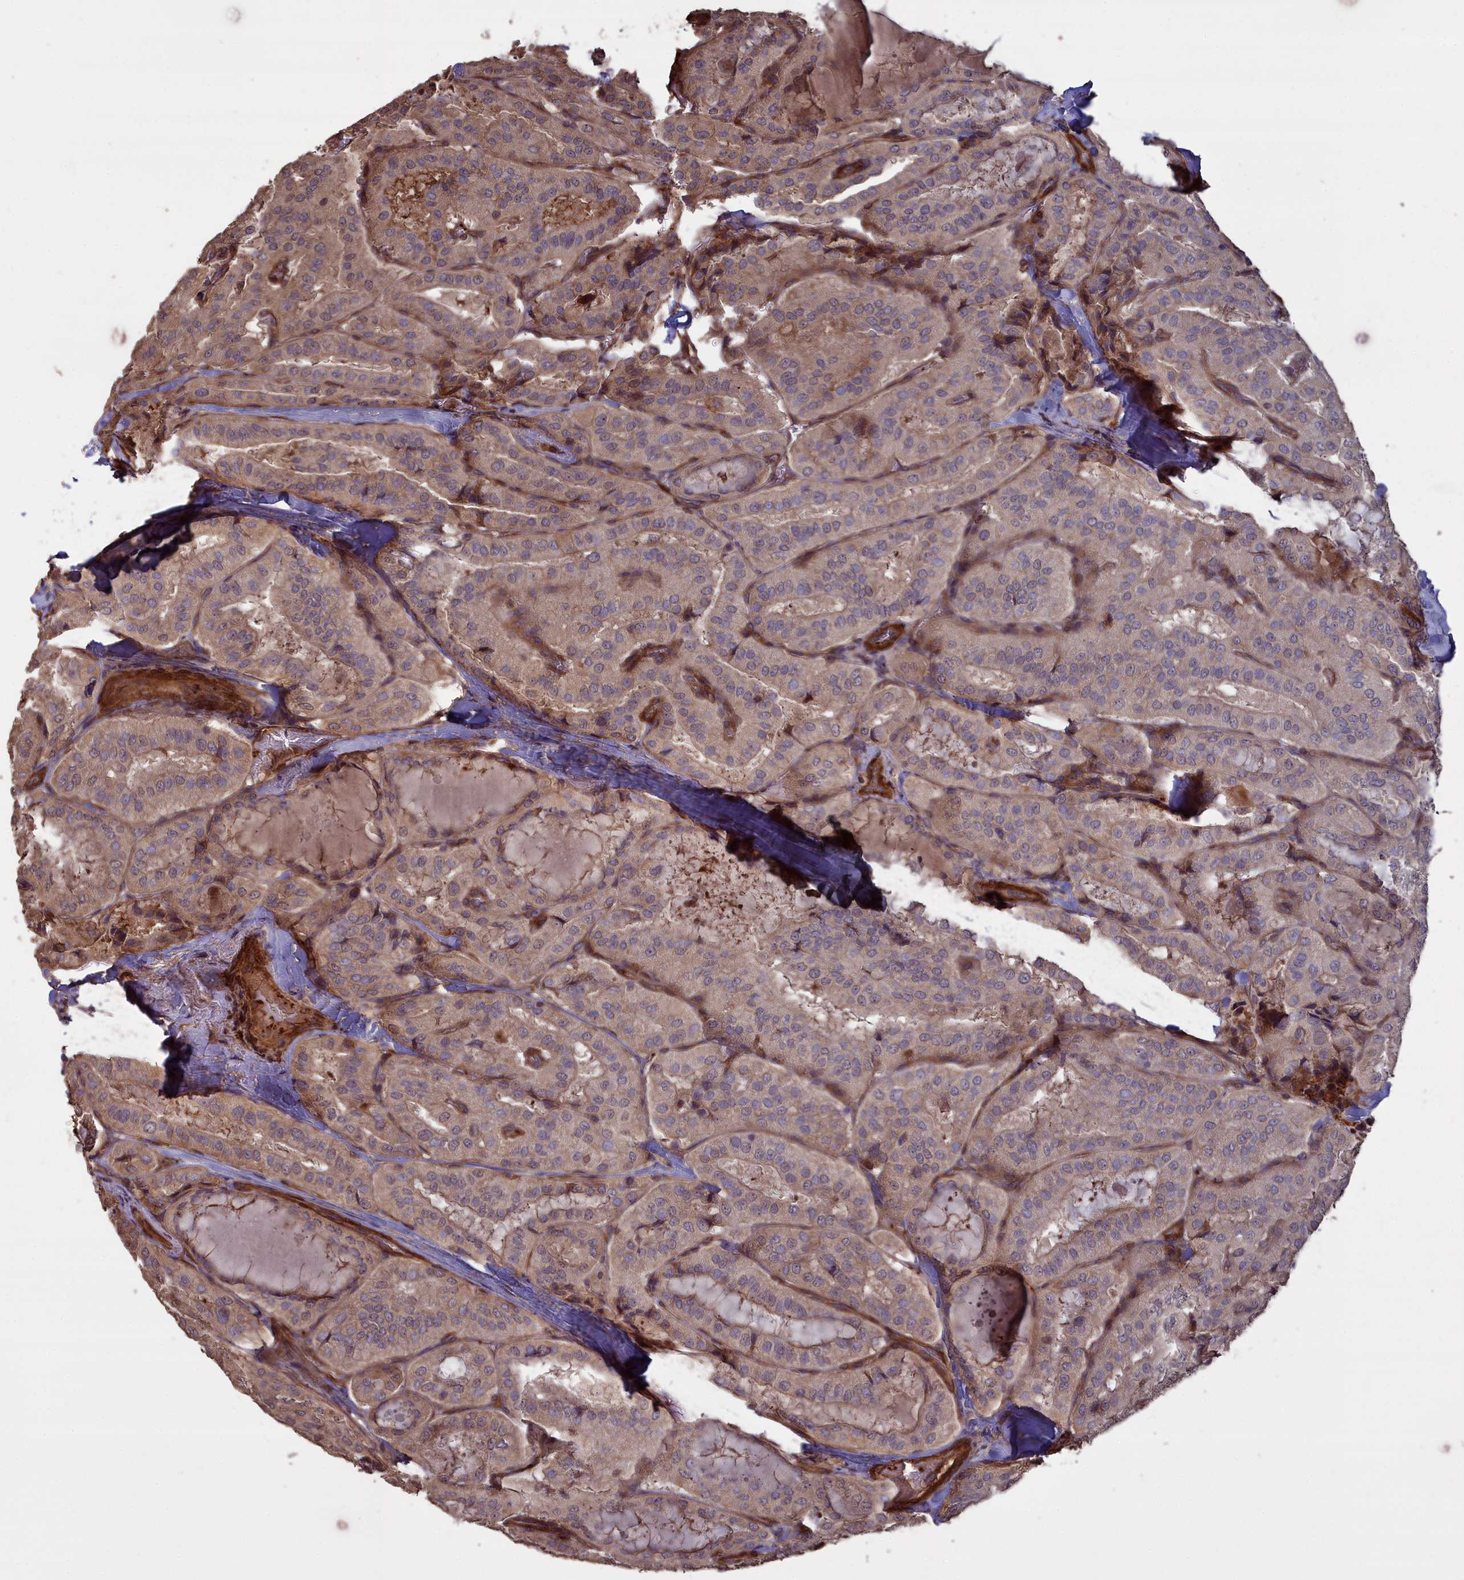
{"staining": {"intensity": "weak", "quantity": "25%-75%", "location": "cytoplasmic/membranous"}, "tissue": "thyroid cancer", "cell_type": "Tumor cells", "image_type": "cancer", "snomed": [{"axis": "morphology", "description": "Normal tissue, NOS"}, {"axis": "morphology", "description": "Papillary adenocarcinoma, NOS"}, {"axis": "topography", "description": "Thyroid gland"}], "caption": "Immunohistochemistry (IHC) micrograph of human thyroid papillary adenocarcinoma stained for a protein (brown), which demonstrates low levels of weak cytoplasmic/membranous expression in approximately 25%-75% of tumor cells.", "gene": "ATP6V0A2", "patient": {"sex": "female", "age": 59}}